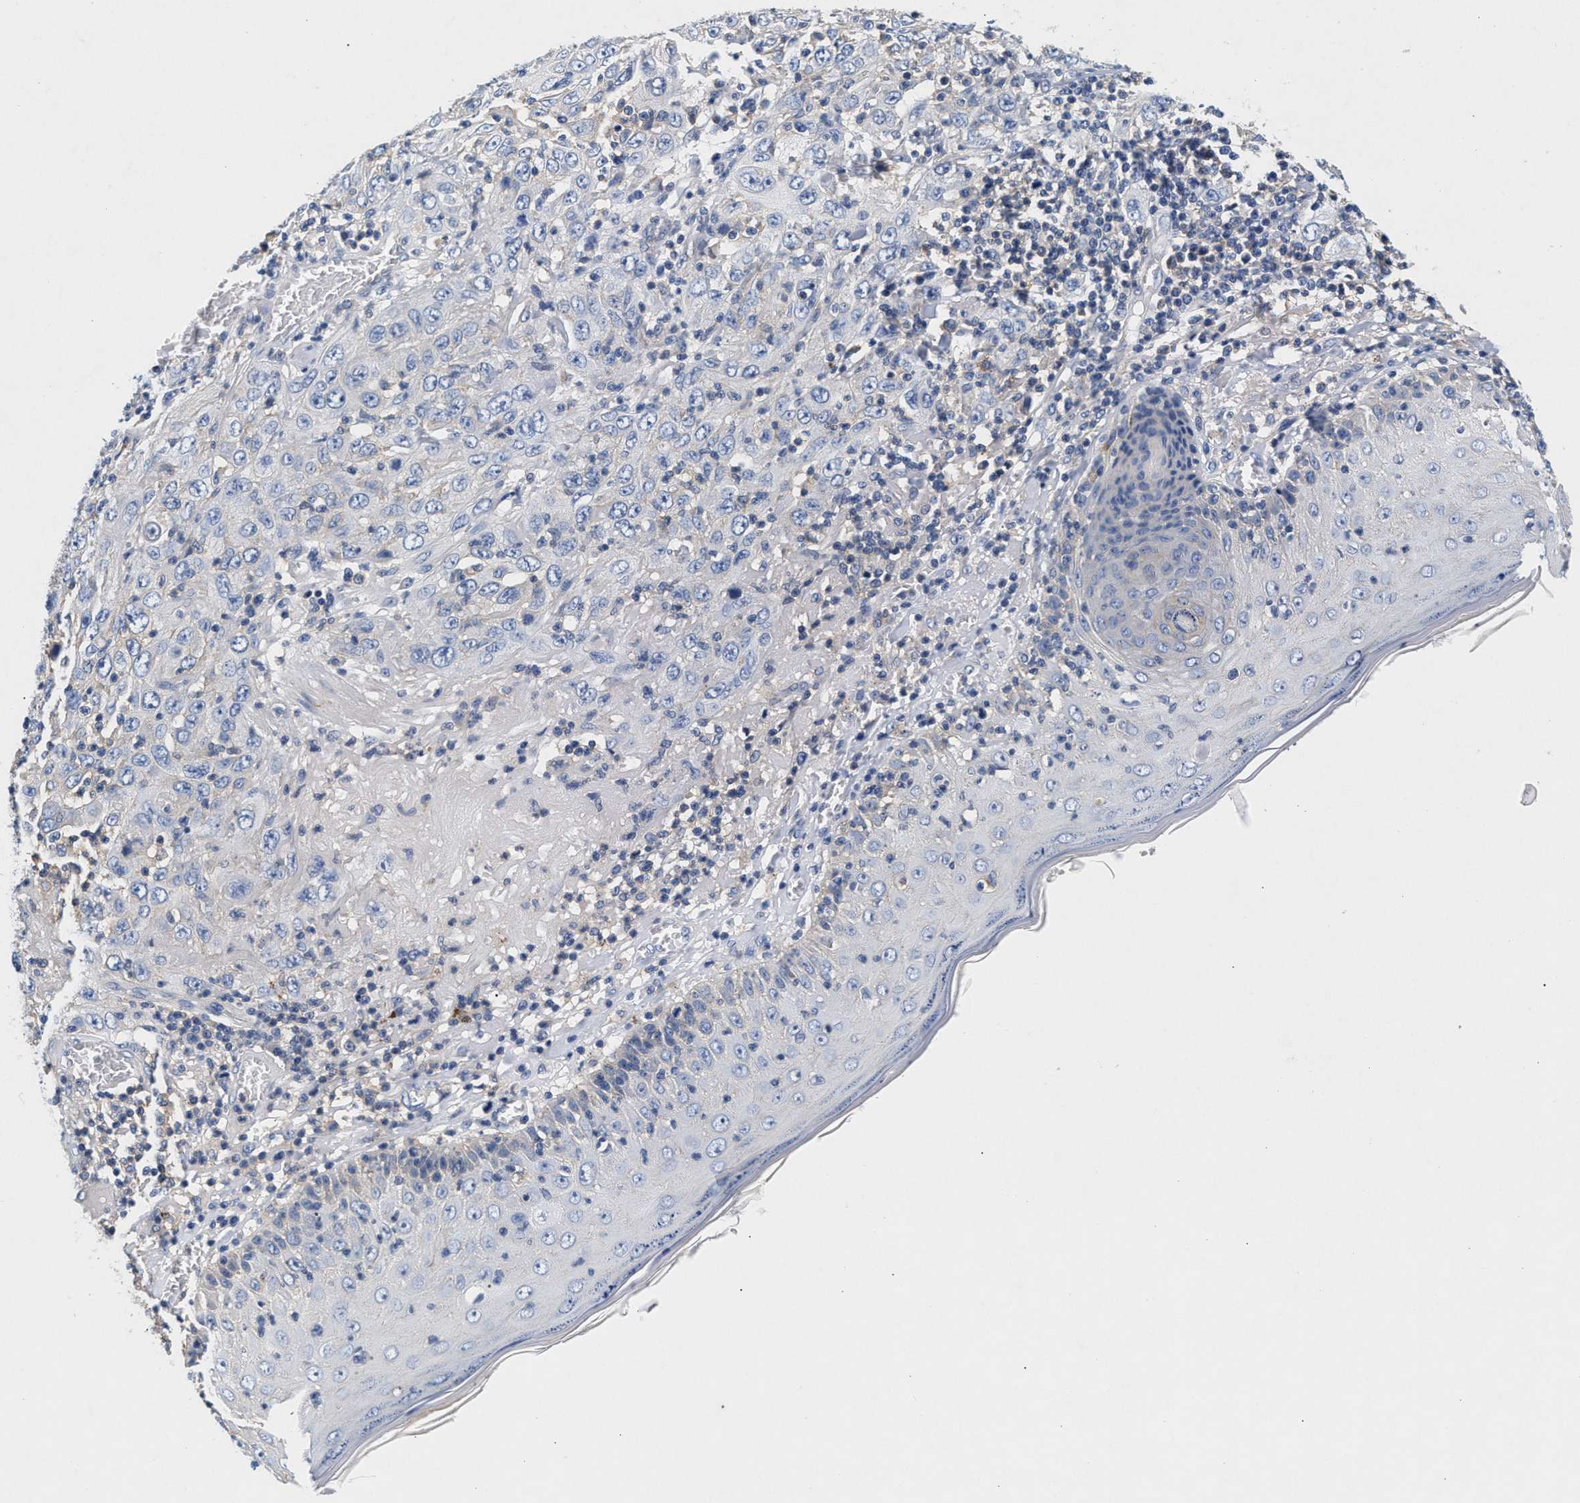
{"staining": {"intensity": "negative", "quantity": "none", "location": "none"}, "tissue": "skin cancer", "cell_type": "Tumor cells", "image_type": "cancer", "snomed": [{"axis": "morphology", "description": "Squamous cell carcinoma, NOS"}, {"axis": "topography", "description": "Skin"}], "caption": "Tumor cells show no significant staining in skin squamous cell carcinoma. (DAB IHC, high magnification).", "gene": "GNAI3", "patient": {"sex": "female", "age": 88}}